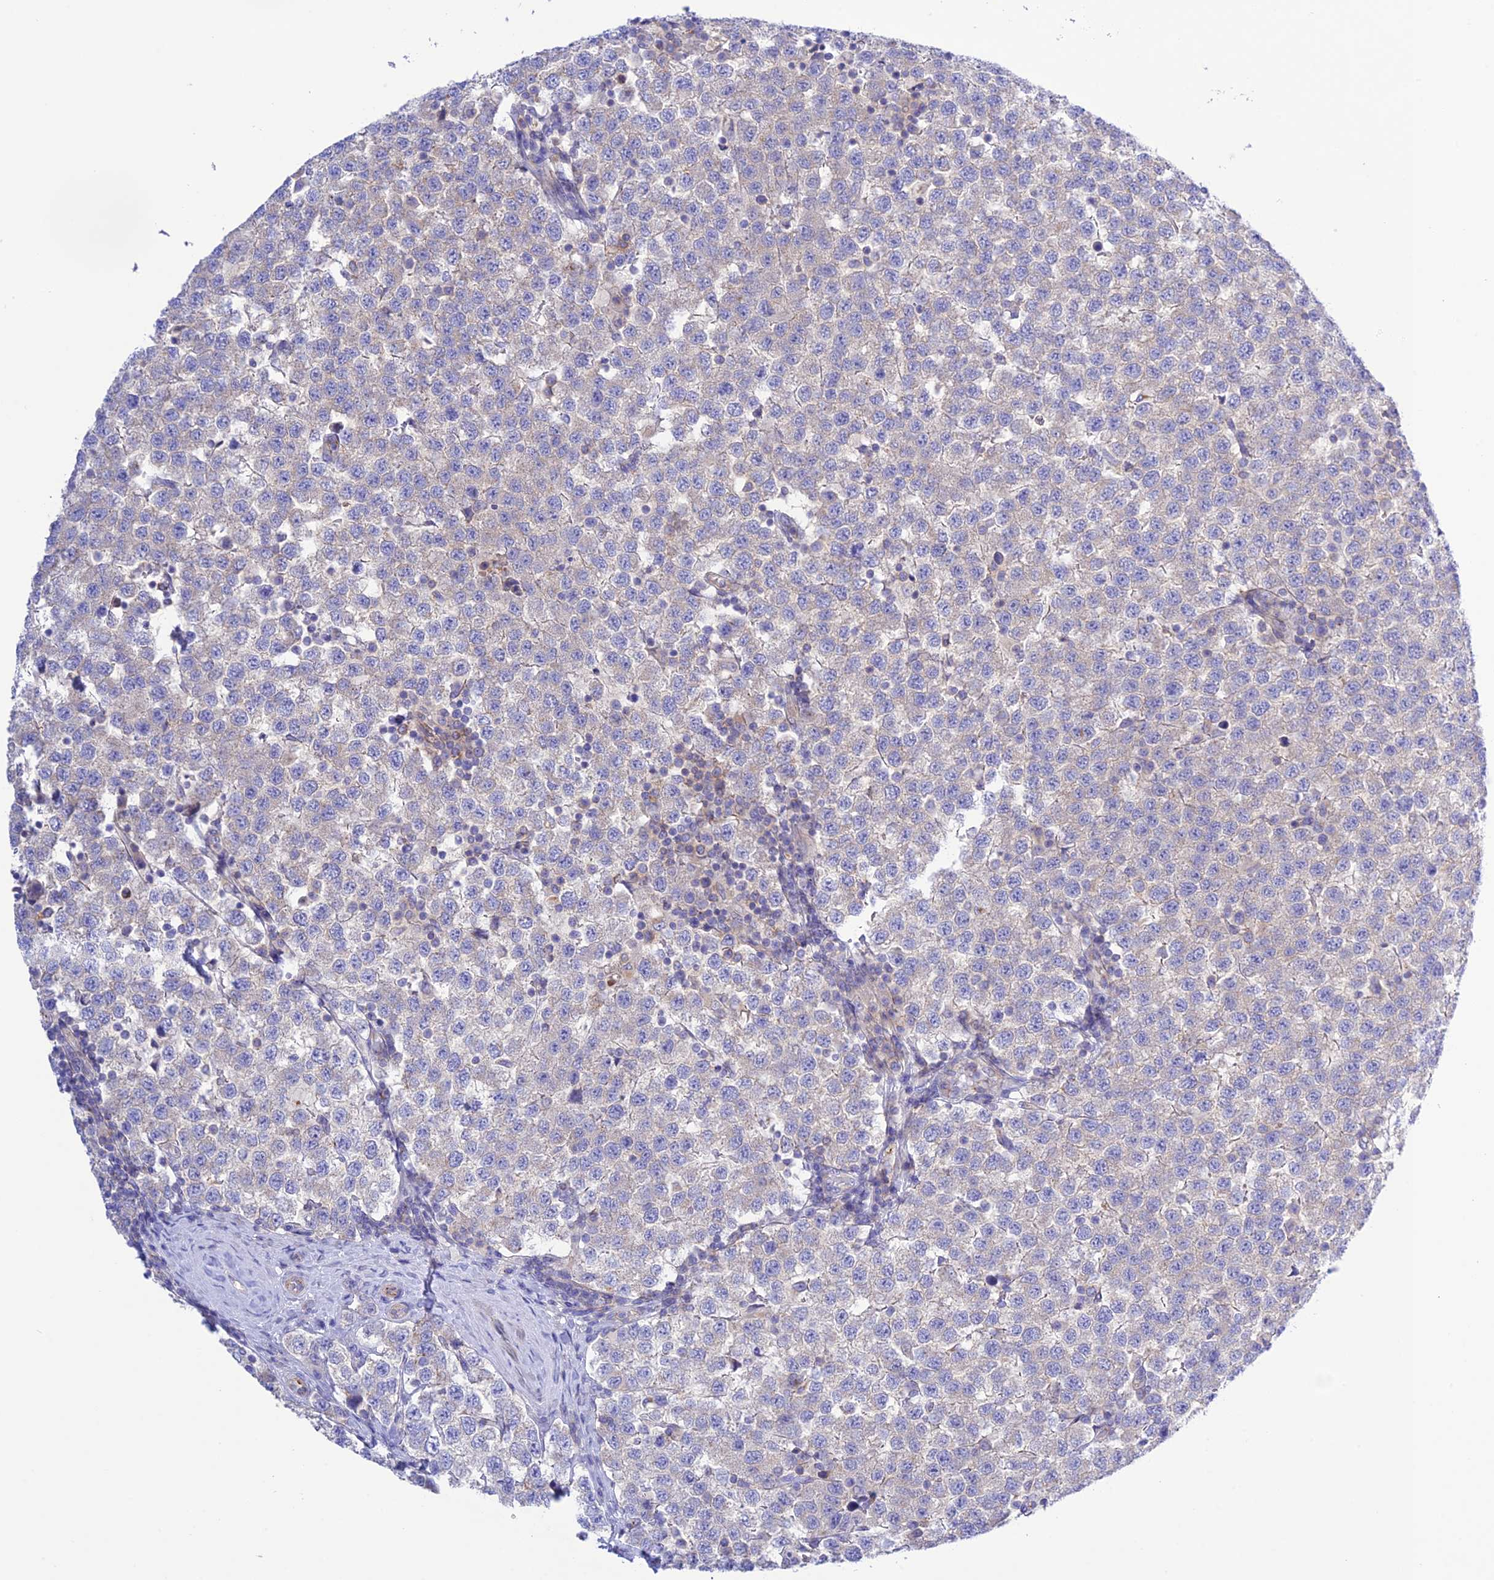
{"staining": {"intensity": "negative", "quantity": "none", "location": "none"}, "tissue": "testis cancer", "cell_type": "Tumor cells", "image_type": "cancer", "snomed": [{"axis": "morphology", "description": "Seminoma, NOS"}, {"axis": "topography", "description": "Testis"}], "caption": "Testis cancer (seminoma) stained for a protein using IHC displays no positivity tumor cells.", "gene": "CHSY3", "patient": {"sex": "male", "age": 34}}